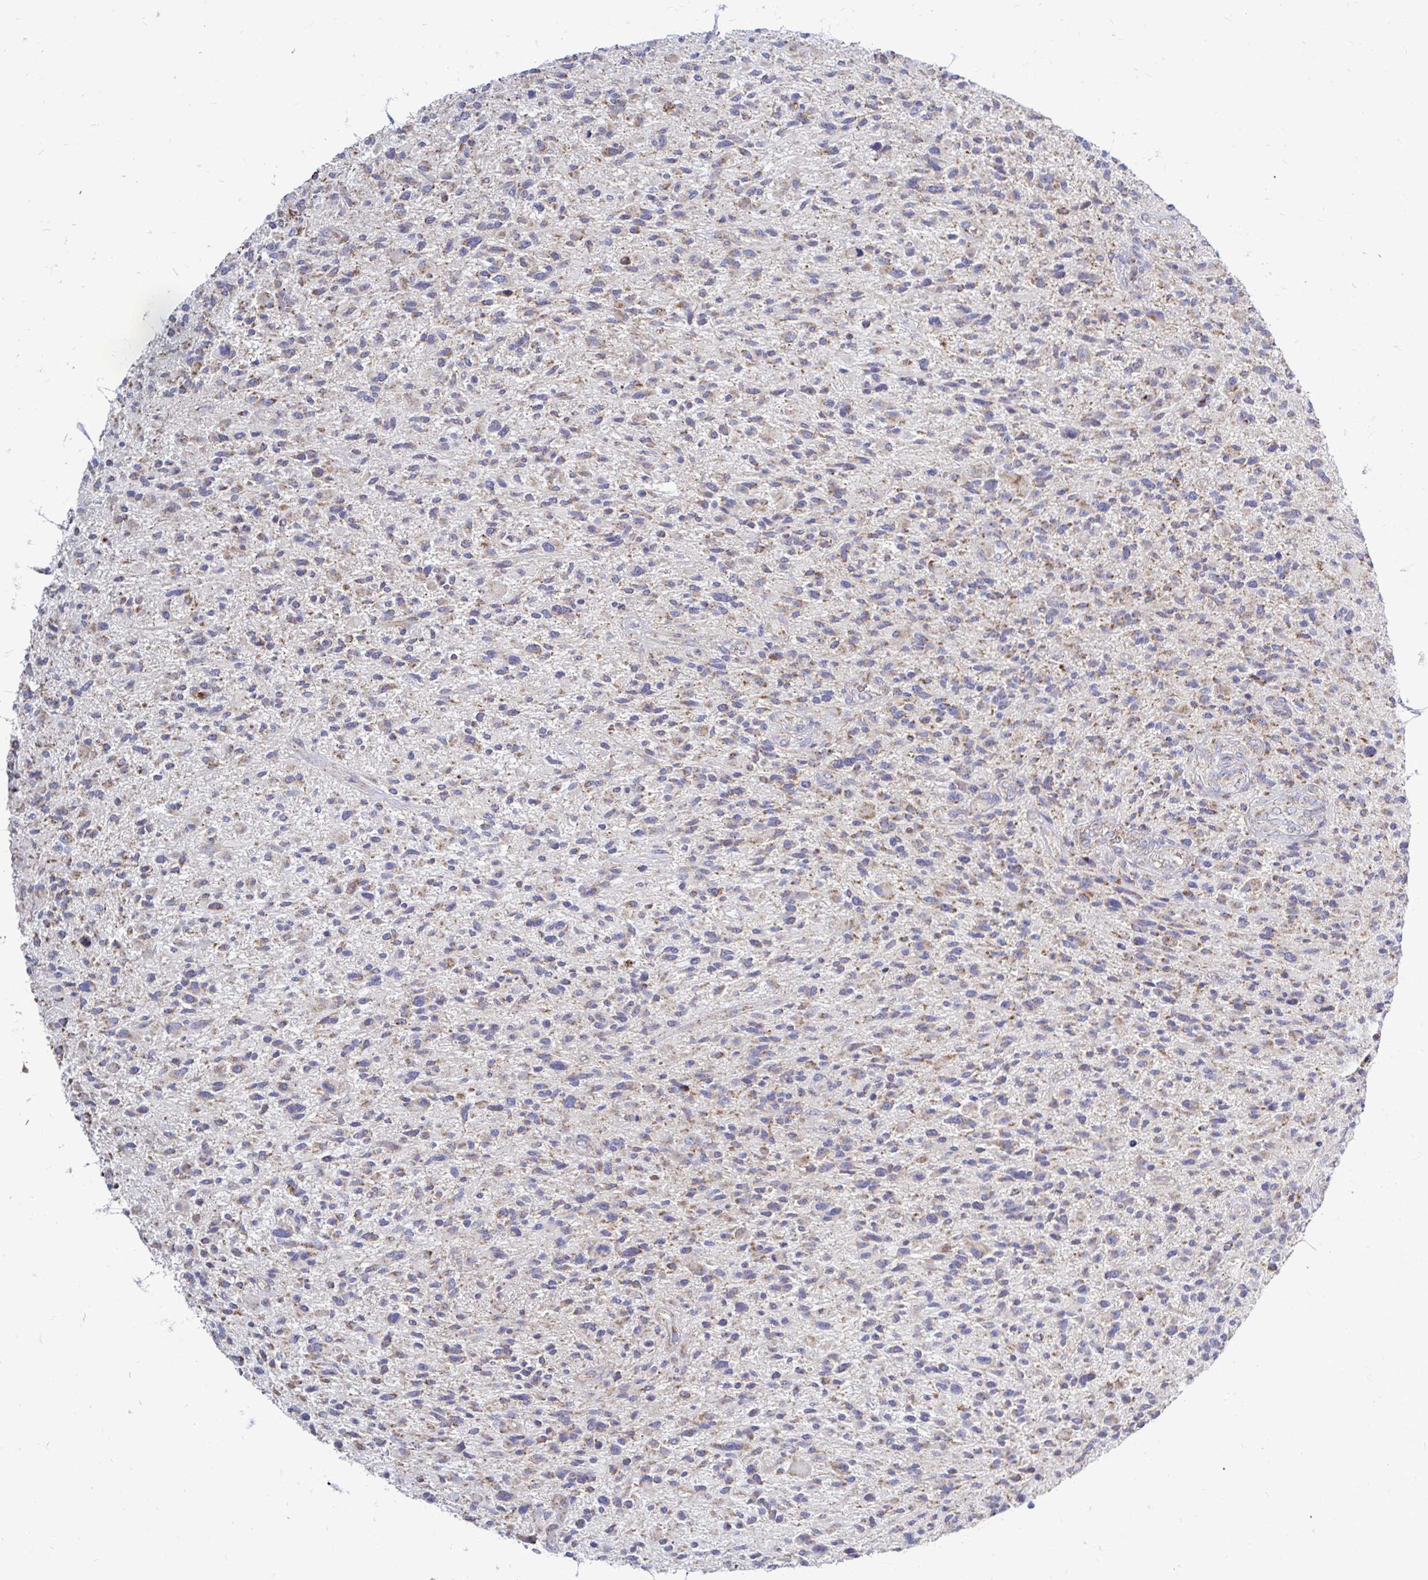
{"staining": {"intensity": "weak", "quantity": "25%-75%", "location": "cytoplasmic/membranous"}, "tissue": "glioma", "cell_type": "Tumor cells", "image_type": "cancer", "snomed": [{"axis": "morphology", "description": "Glioma, malignant, High grade"}, {"axis": "topography", "description": "Brain"}], "caption": "Brown immunohistochemical staining in glioma shows weak cytoplasmic/membranous staining in about 25%-75% of tumor cells.", "gene": "OR10R2", "patient": {"sex": "male", "age": 47}}